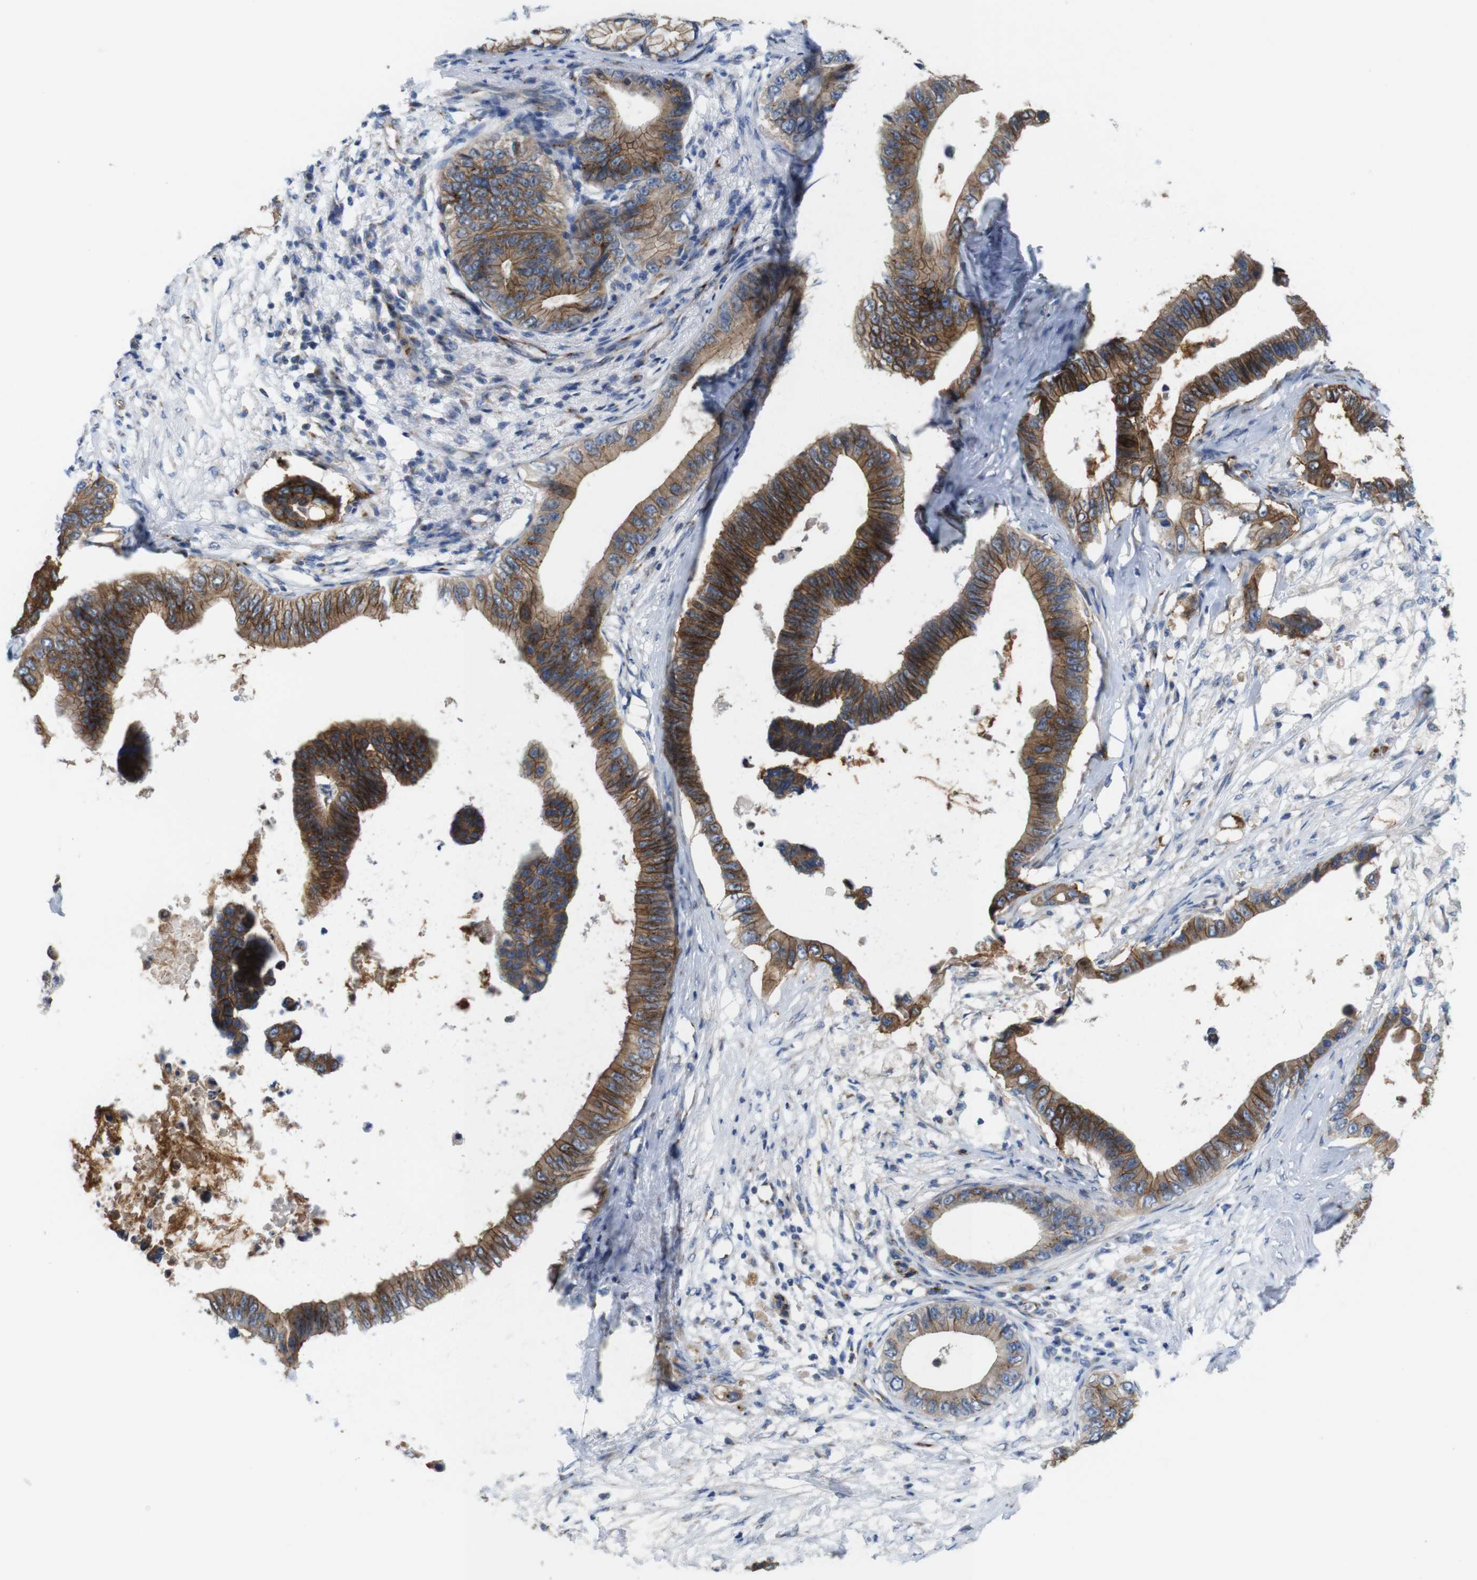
{"staining": {"intensity": "strong", "quantity": ">75%", "location": "cytoplasmic/membranous"}, "tissue": "pancreatic cancer", "cell_type": "Tumor cells", "image_type": "cancer", "snomed": [{"axis": "morphology", "description": "Adenocarcinoma, NOS"}, {"axis": "topography", "description": "Pancreas"}], "caption": "Pancreatic adenocarcinoma tissue reveals strong cytoplasmic/membranous positivity in approximately >75% of tumor cells", "gene": "EFCAB14", "patient": {"sex": "male", "age": 77}}